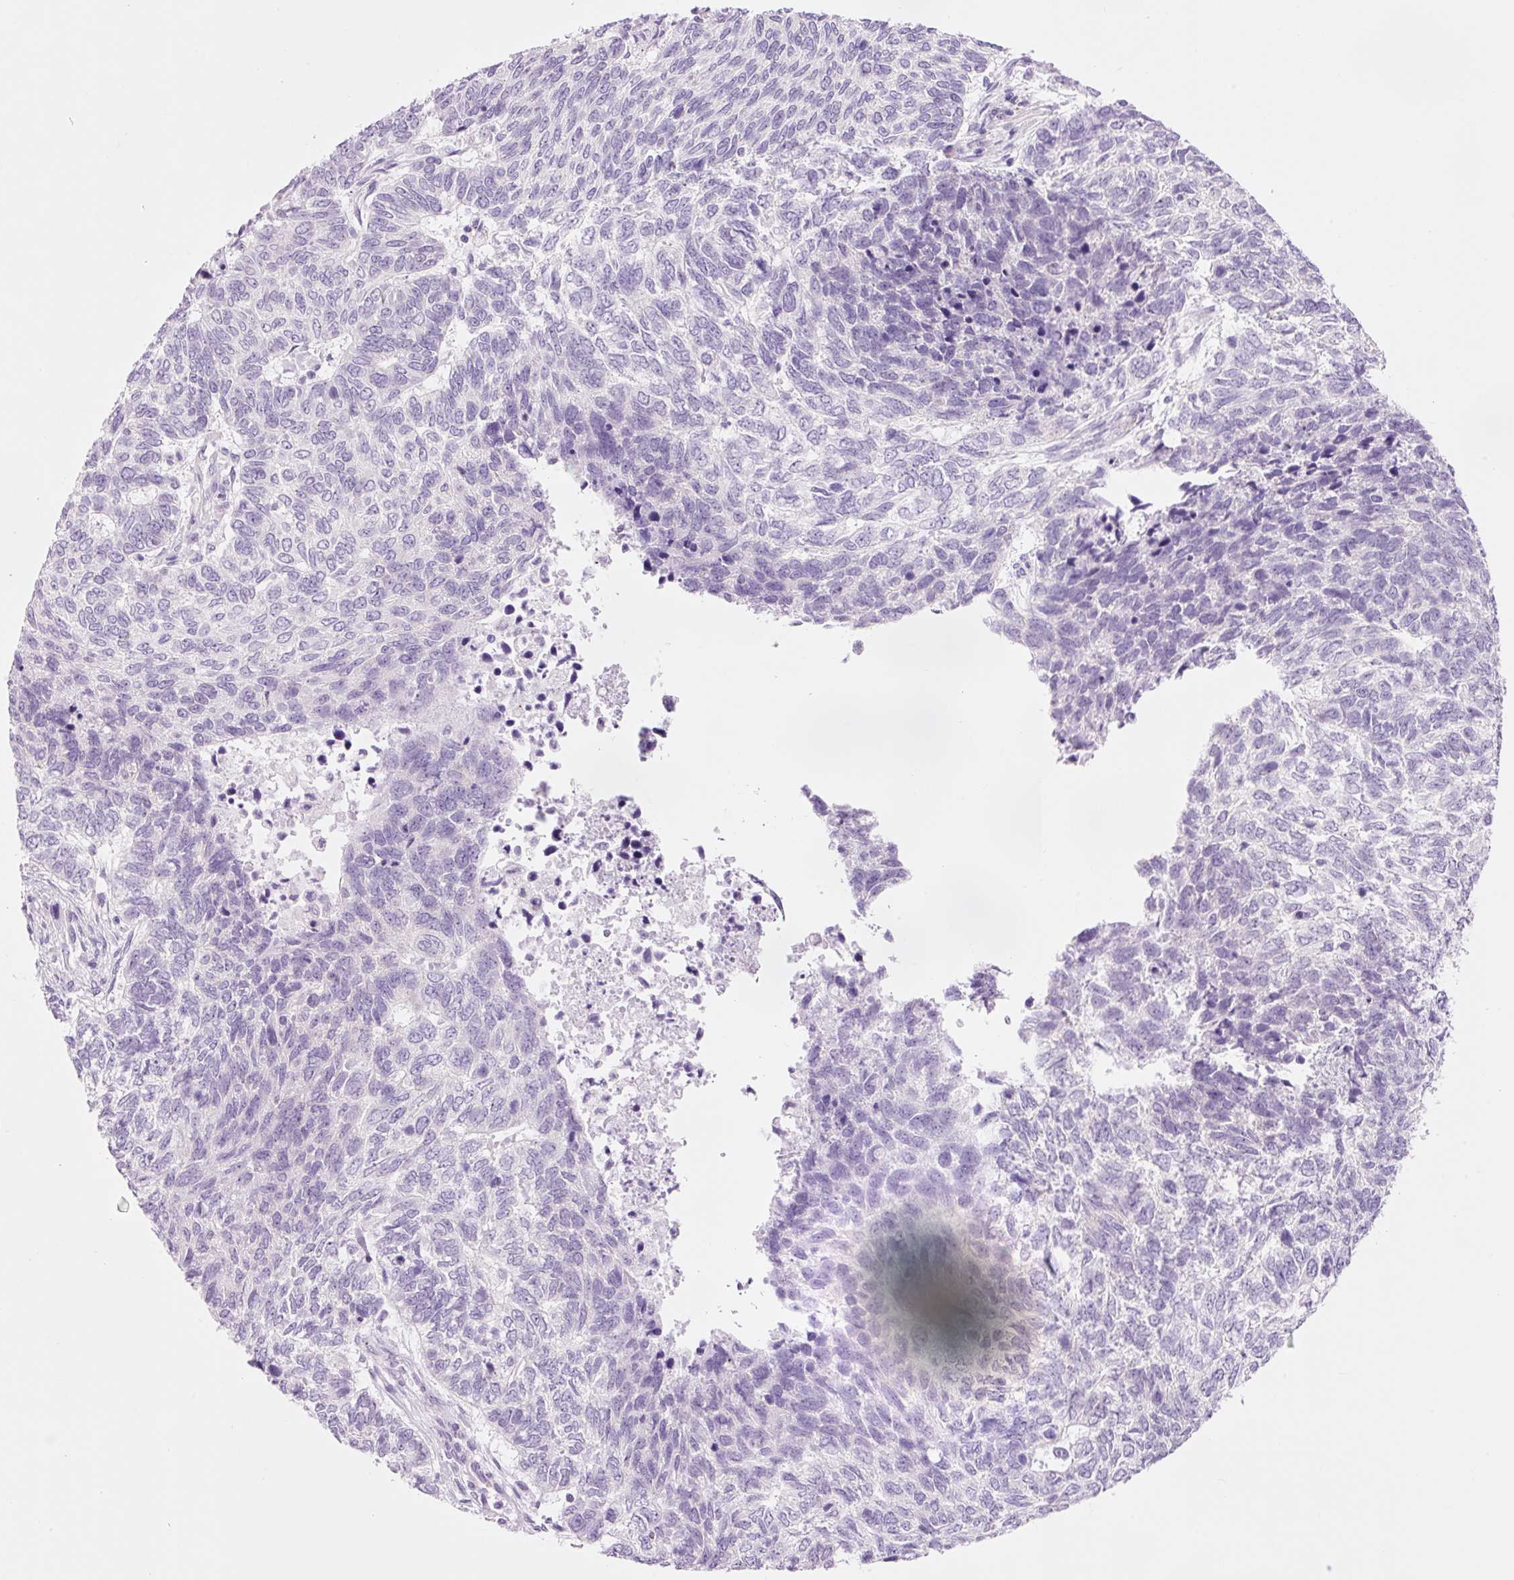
{"staining": {"intensity": "negative", "quantity": "none", "location": "none"}, "tissue": "skin cancer", "cell_type": "Tumor cells", "image_type": "cancer", "snomed": [{"axis": "morphology", "description": "Basal cell carcinoma"}, {"axis": "topography", "description": "Skin"}], "caption": "Tumor cells are negative for brown protein staining in skin basal cell carcinoma.", "gene": "HSPA4L", "patient": {"sex": "female", "age": 65}}